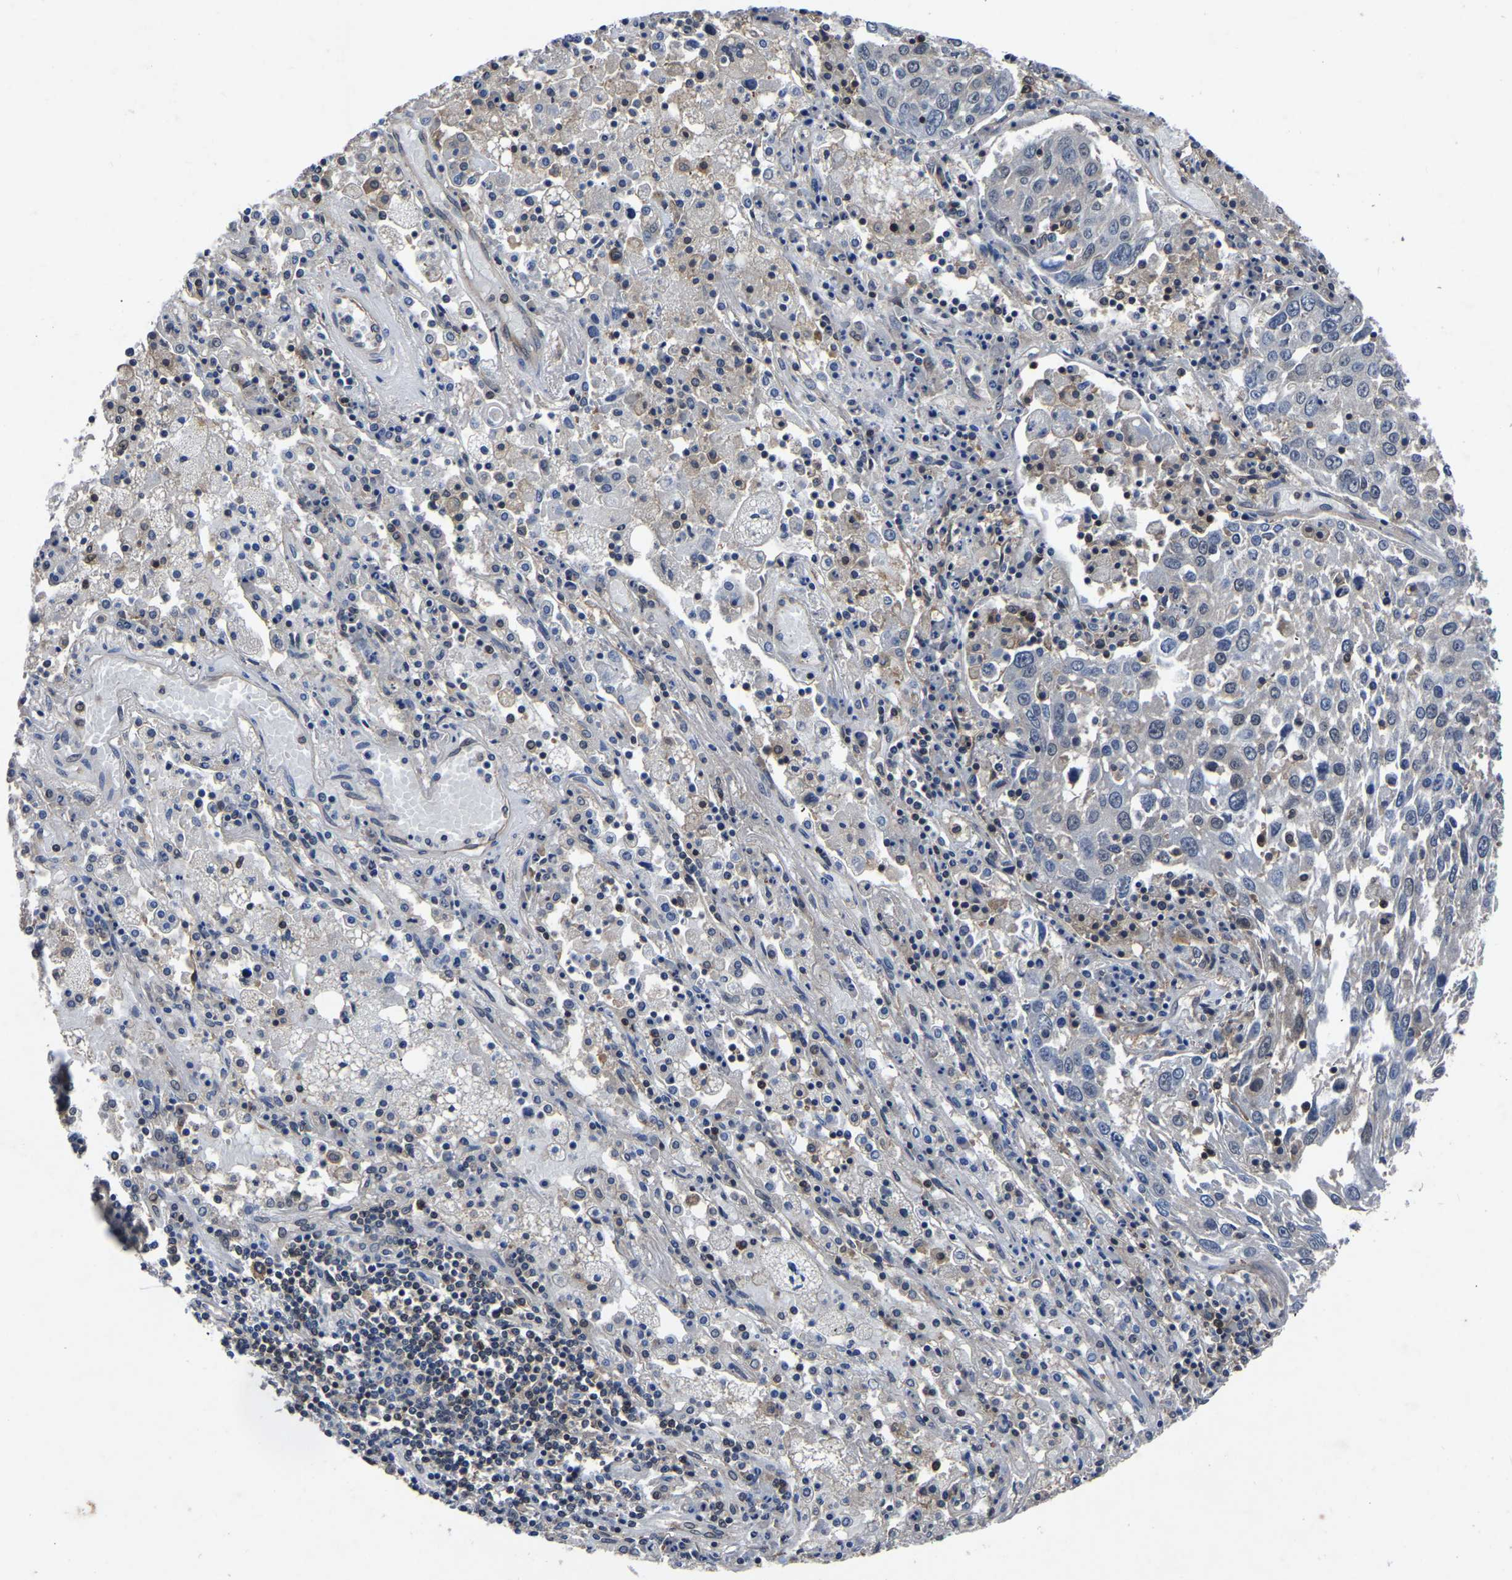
{"staining": {"intensity": "negative", "quantity": "none", "location": "none"}, "tissue": "lung cancer", "cell_type": "Tumor cells", "image_type": "cancer", "snomed": [{"axis": "morphology", "description": "Squamous cell carcinoma, NOS"}, {"axis": "topography", "description": "Lung"}], "caption": "Tumor cells are negative for protein expression in human squamous cell carcinoma (lung).", "gene": "FGD5", "patient": {"sex": "male", "age": 65}}